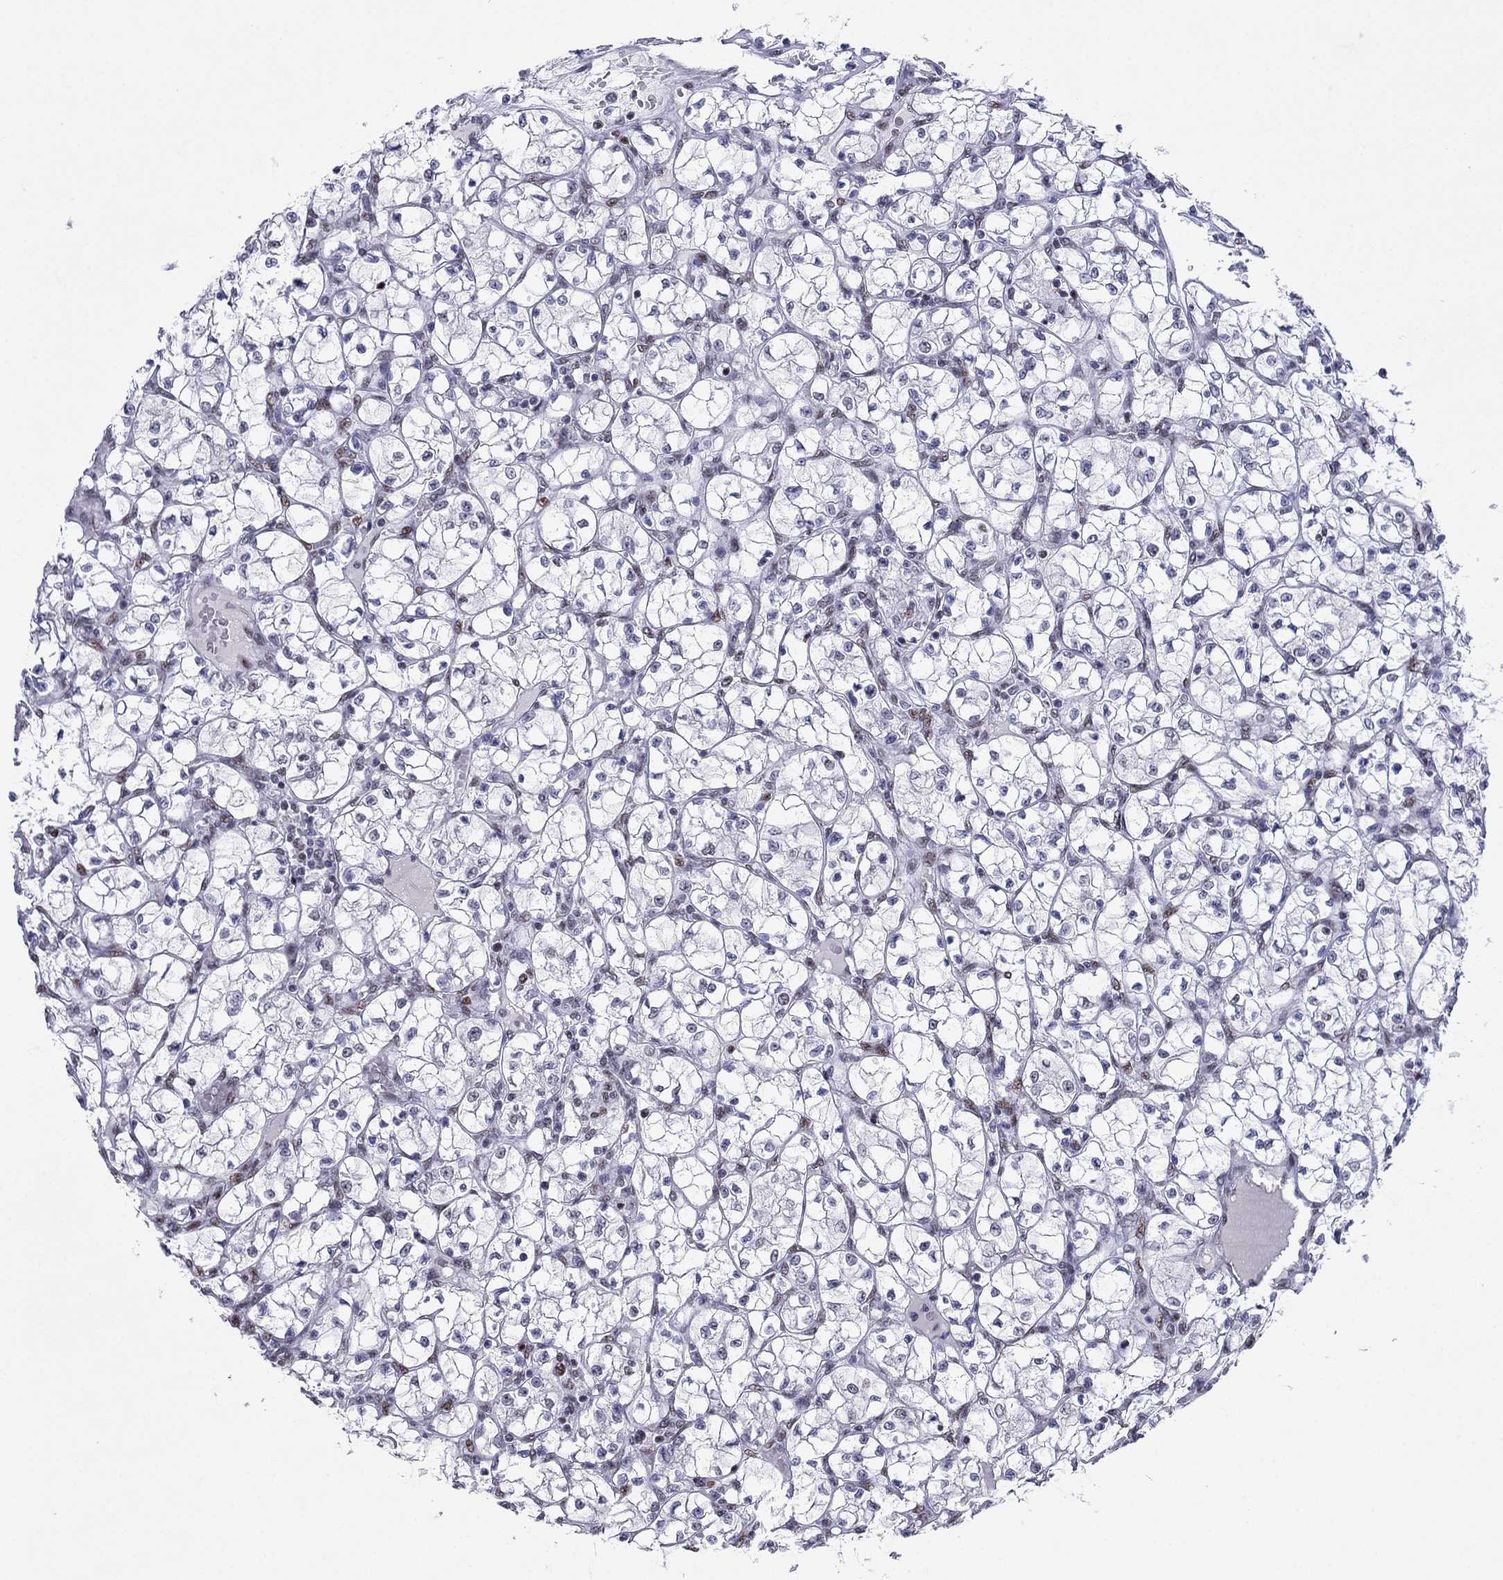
{"staining": {"intensity": "negative", "quantity": "none", "location": "none"}, "tissue": "renal cancer", "cell_type": "Tumor cells", "image_type": "cancer", "snomed": [{"axis": "morphology", "description": "Adenocarcinoma, NOS"}, {"axis": "topography", "description": "Kidney"}], "caption": "Tumor cells are negative for brown protein staining in renal adenocarcinoma.", "gene": "PPM1G", "patient": {"sex": "female", "age": 64}}